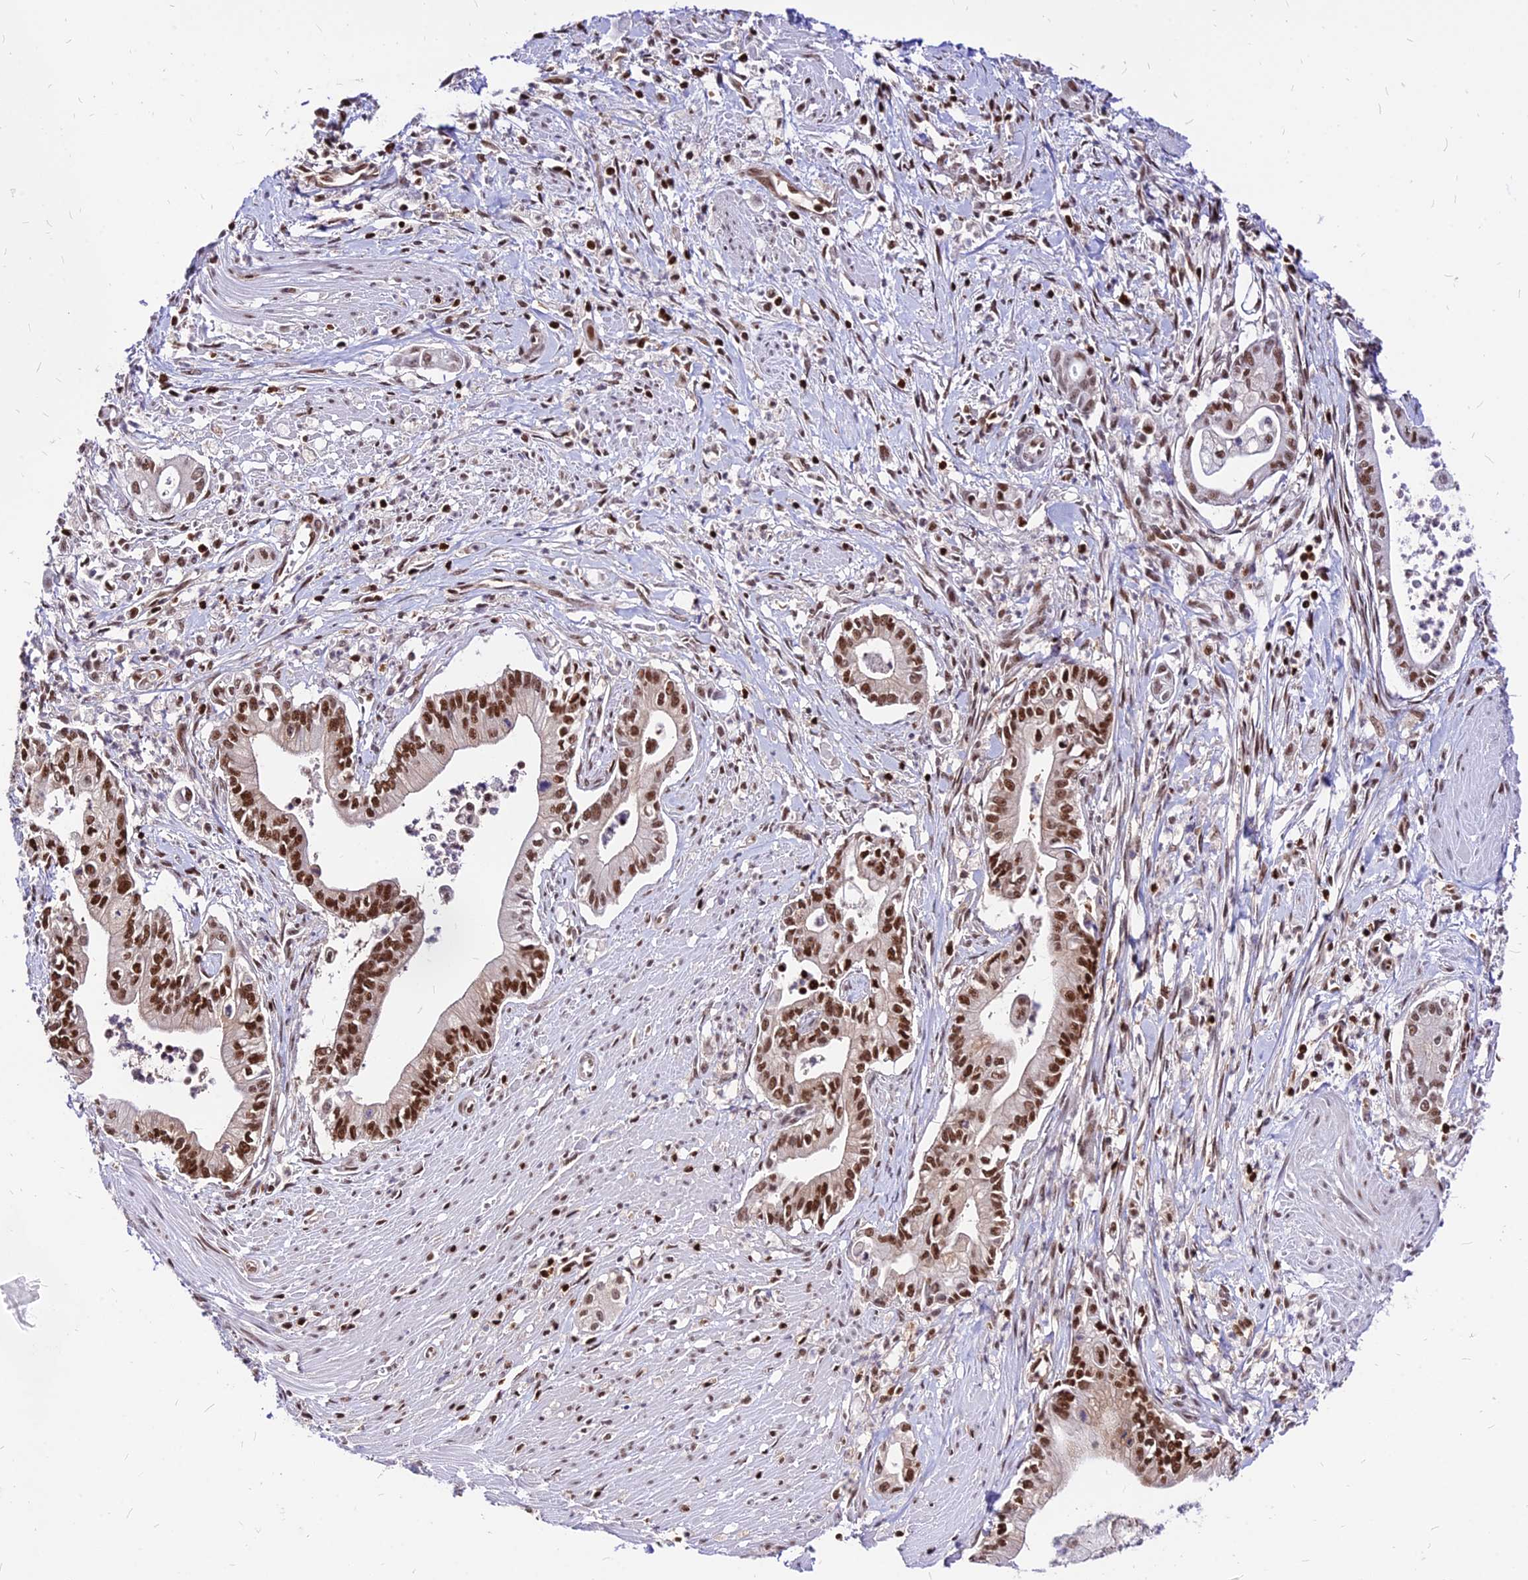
{"staining": {"intensity": "strong", "quantity": ">75%", "location": "nuclear"}, "tissue": "pancreatic cancer", "cell_type": "Tumor cells", "image_type": "cancer", "snomed": [{"axis": "morphology", "description": "Adenocarcinoma, NOS"}, {"axis": "topography", "description": "Pancreas"}], "caption": "The photomicrograph exhibits staining of pancreatic cancer, revealing strong nuclear protein staining (brown color) within tumor cells.", "gene": "PAXX", "patient": {"sex": "male", "age": 78}}